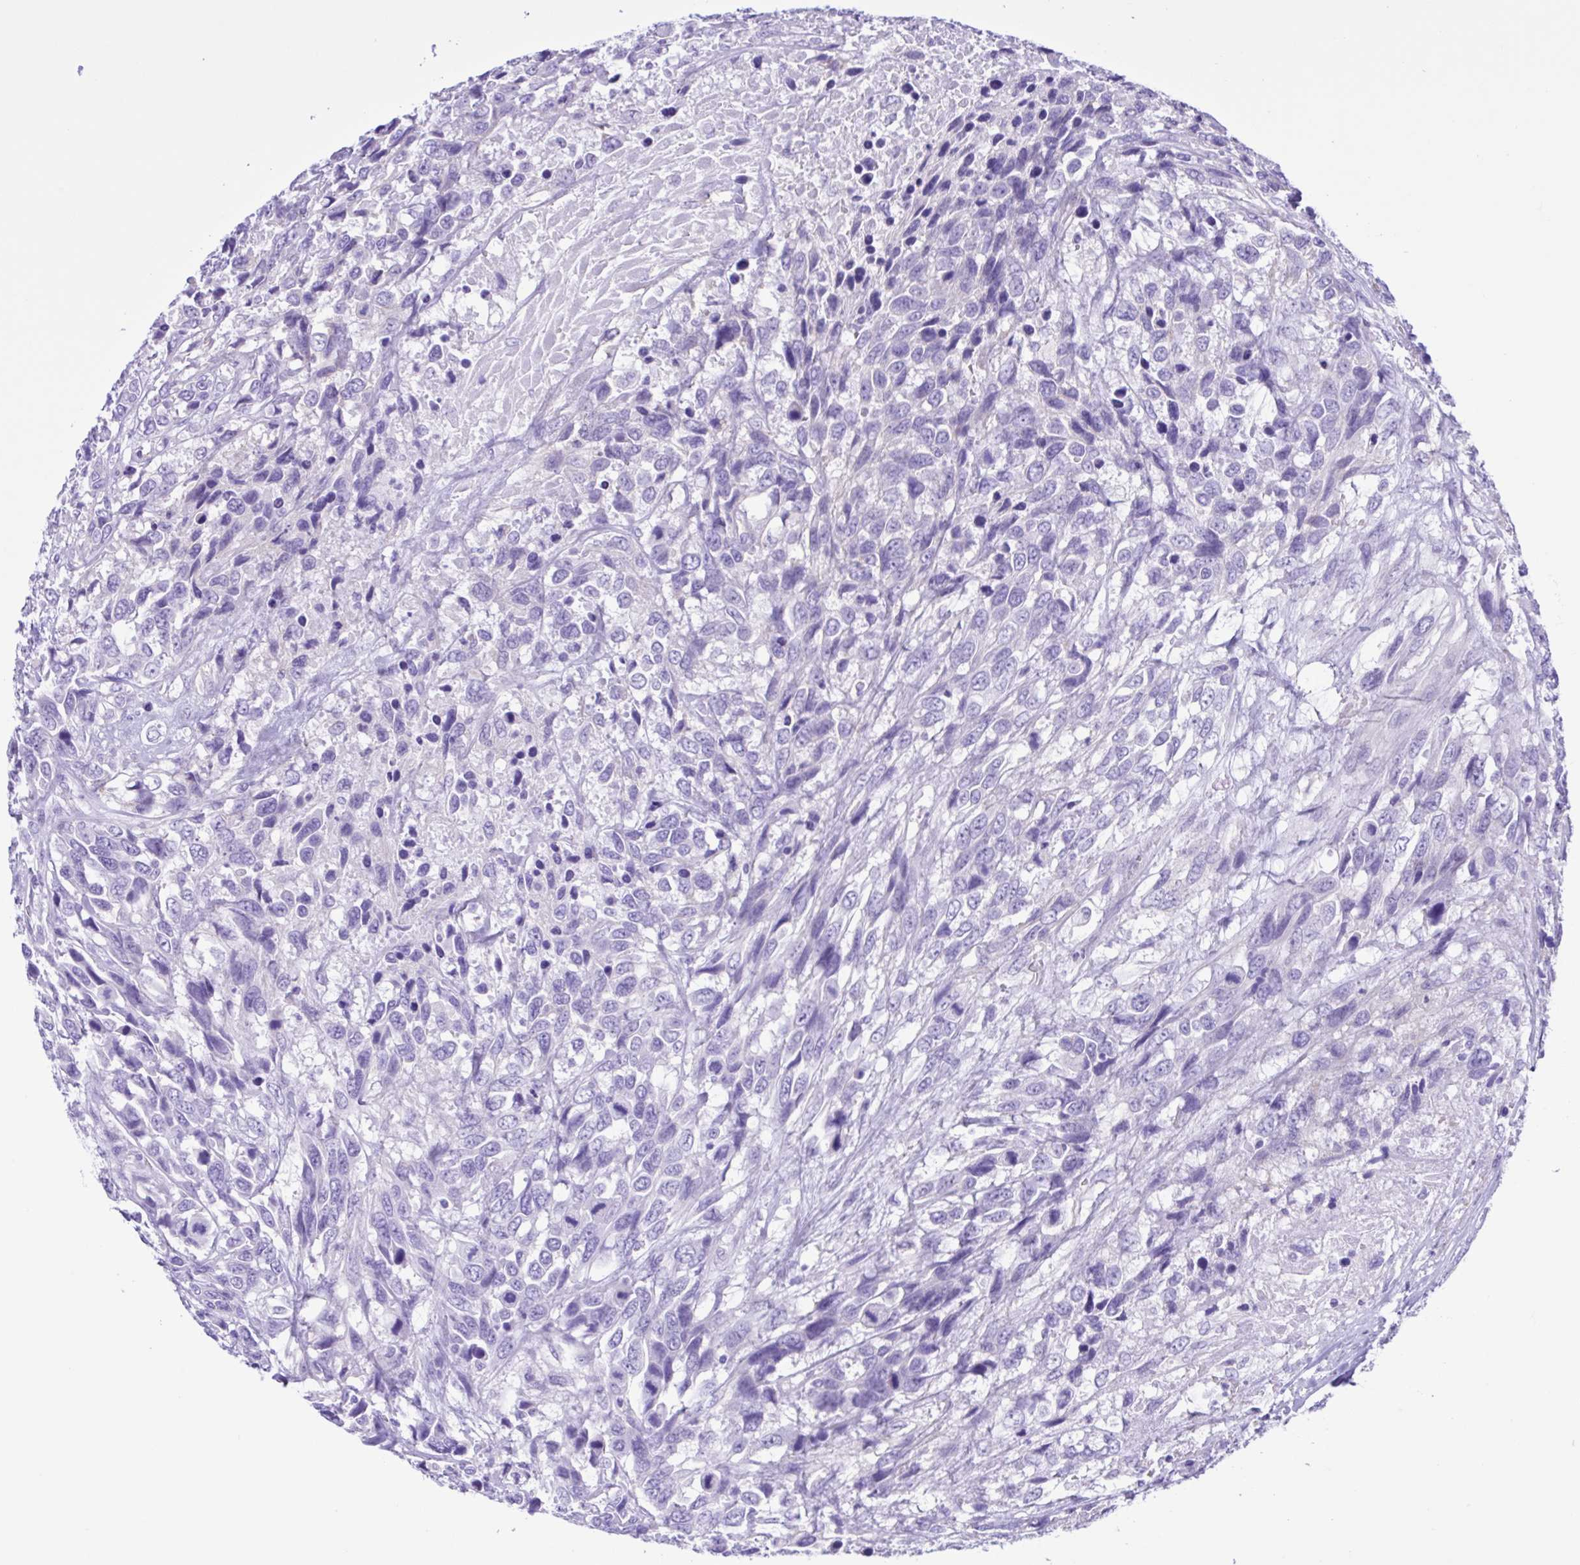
{"staining": {"intensity": "negative", "quantity": "none", "location": "none"}, "tissue": "urothelial cancer", "cell_type": "Tumor cells", "image_type": "cancer", "snomed": [{"axis": "morphology", "description": "Urothelial carcinoma, High grade"}, {"axis": "topography", "description": "Urinary bladder"}], "caption": "The histopathology image exhibits no staining of tumor cells in urothelial cancer.", "gene": "CYP11A1", "patient": {"sex": "female", "age": 70}}